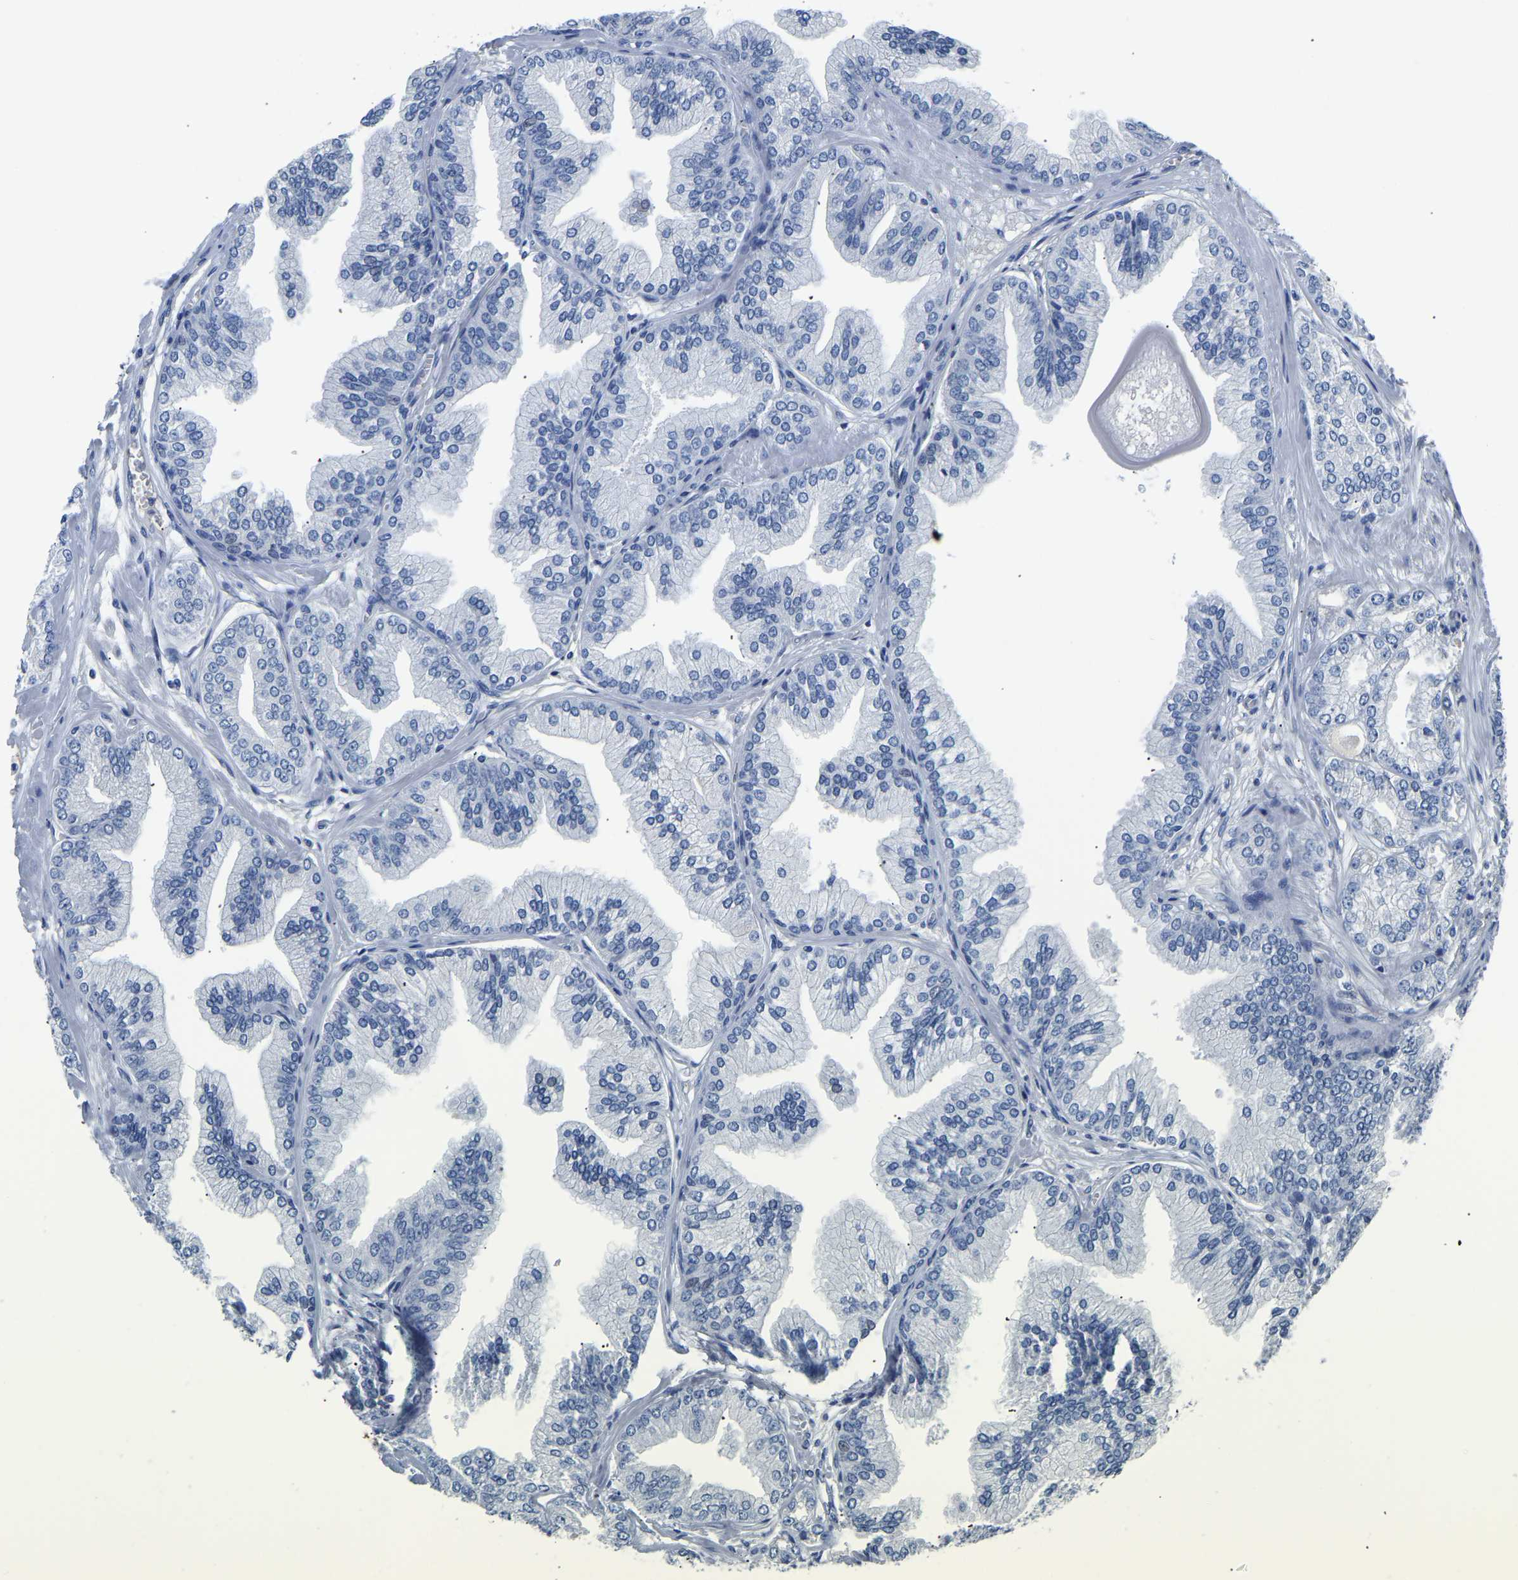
{"staining": {"intensity": "negative", "quantity": "none", "location": "none"}, "tissue": "prostate cancer", "cell_type": "Tumor cells", "image_type": "cancer", "snomed": [{"axis": "morphology", "description": "Adenocarcinoma, Low grade"}, {"axis": "topography", "description": "Prostate"}], "caption": "A micrograph of human adenocarcinoma (low-grade) (prostate) is negative for staining in tumor cells.", "gene": "PCK2", "patient": {"sex": "male", "age": 52}}